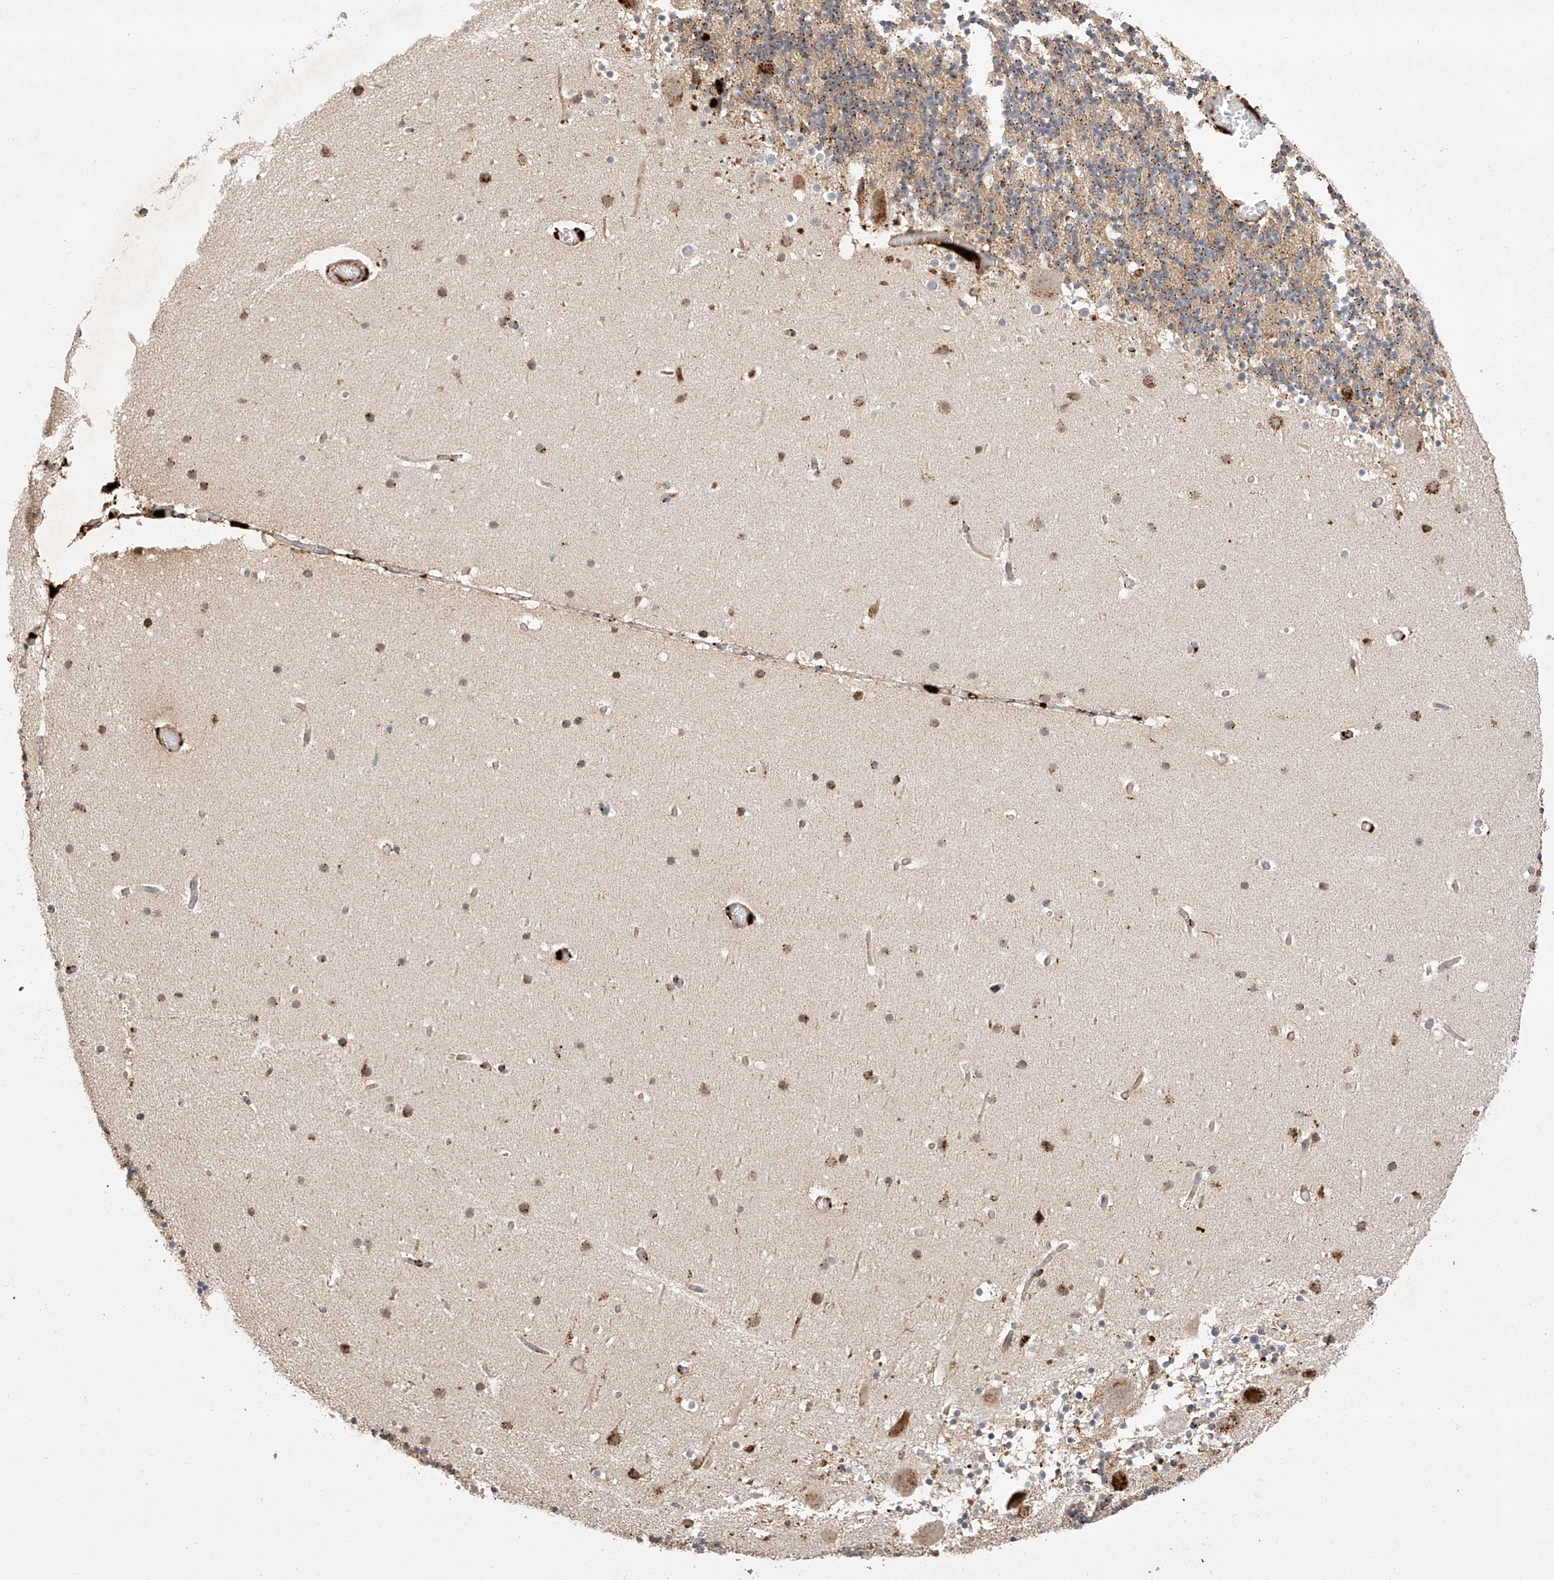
{"staining": {"intensity": "moderate", "quantity": "25%-75%", "location": "cytoplasmic/membranous"}, "tissue": "cerebellum", "cell_type": "Cells in granular layer", "image_type": "normal", "snomed": [{"axis": "morphology", "description": "Normal tissue, NOS"}, {"axis": "topography", "description": "Cerebellum"}], "caption": "Protein staining exhibits moderate cytoplasmic/membranous expression in about 25%-75% of cells in granular layer in normal cerebellum.", "gene": "SUSD6", "patient": {"sex": "male", "age": 57}}